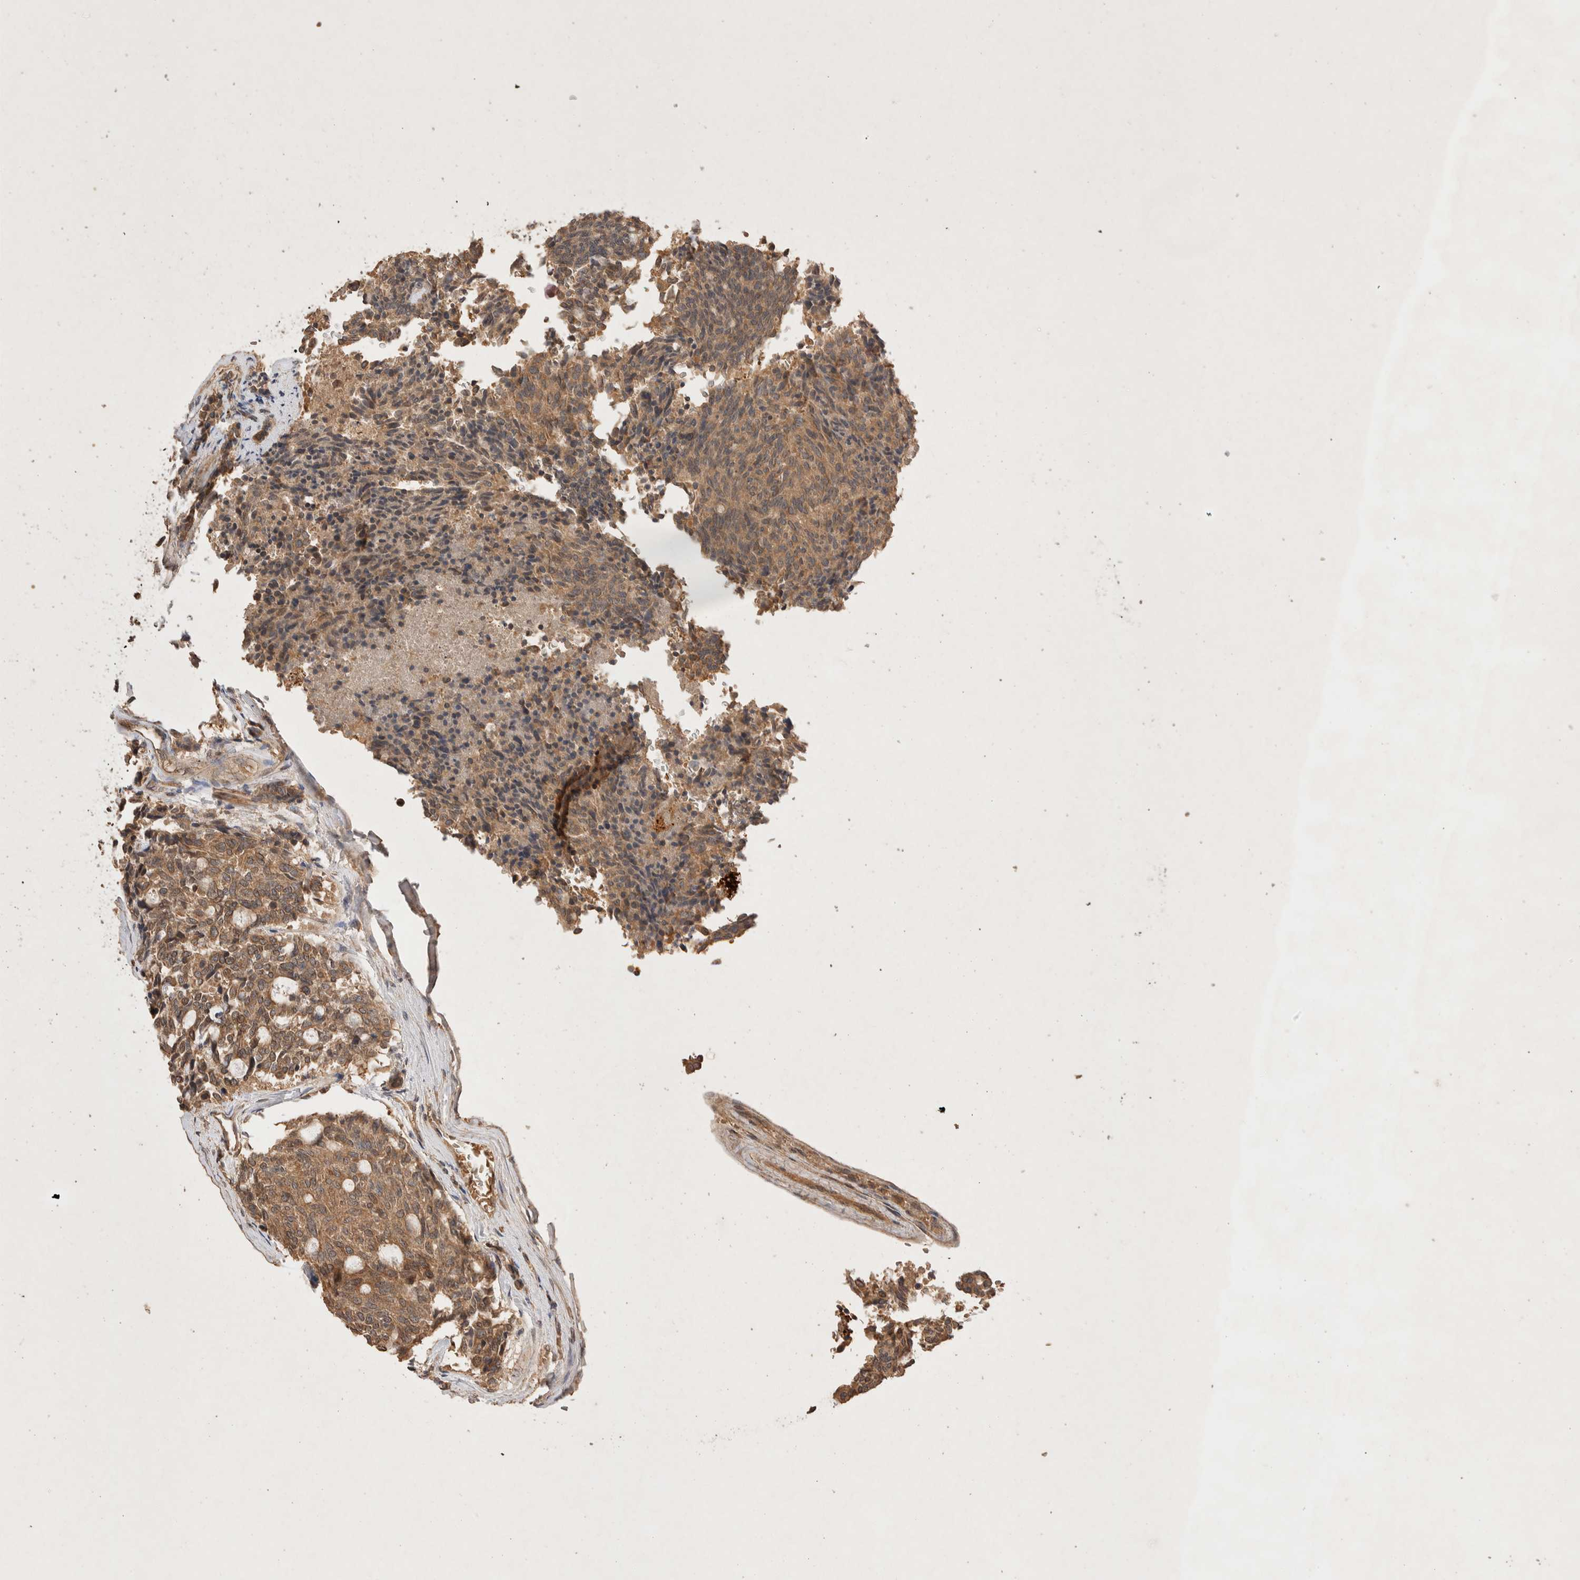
{"staining": {"intensity": "moderate", "quantity": ">75%", "location": "cytoplasmic/membranous"}, "tissue": "carcinoid", "cell_type": "Tumor cells", "image_type": "cancer", "snomed": [{"axis": "morphology", "description": "Carcinoid, malignant, NOS"}, {"axis": "topography", "description": "Pancreas"}], "caption": "A high-resolution micrograph shows immunohistochemistry (IHC) staining of carcinoid (malignant), which reveals moderate cytoplasmic/membranous positivity in approximately >75% of tumor cells.", "gene": "NSMAF", "patient": {"sex": "female", "age": 54}}